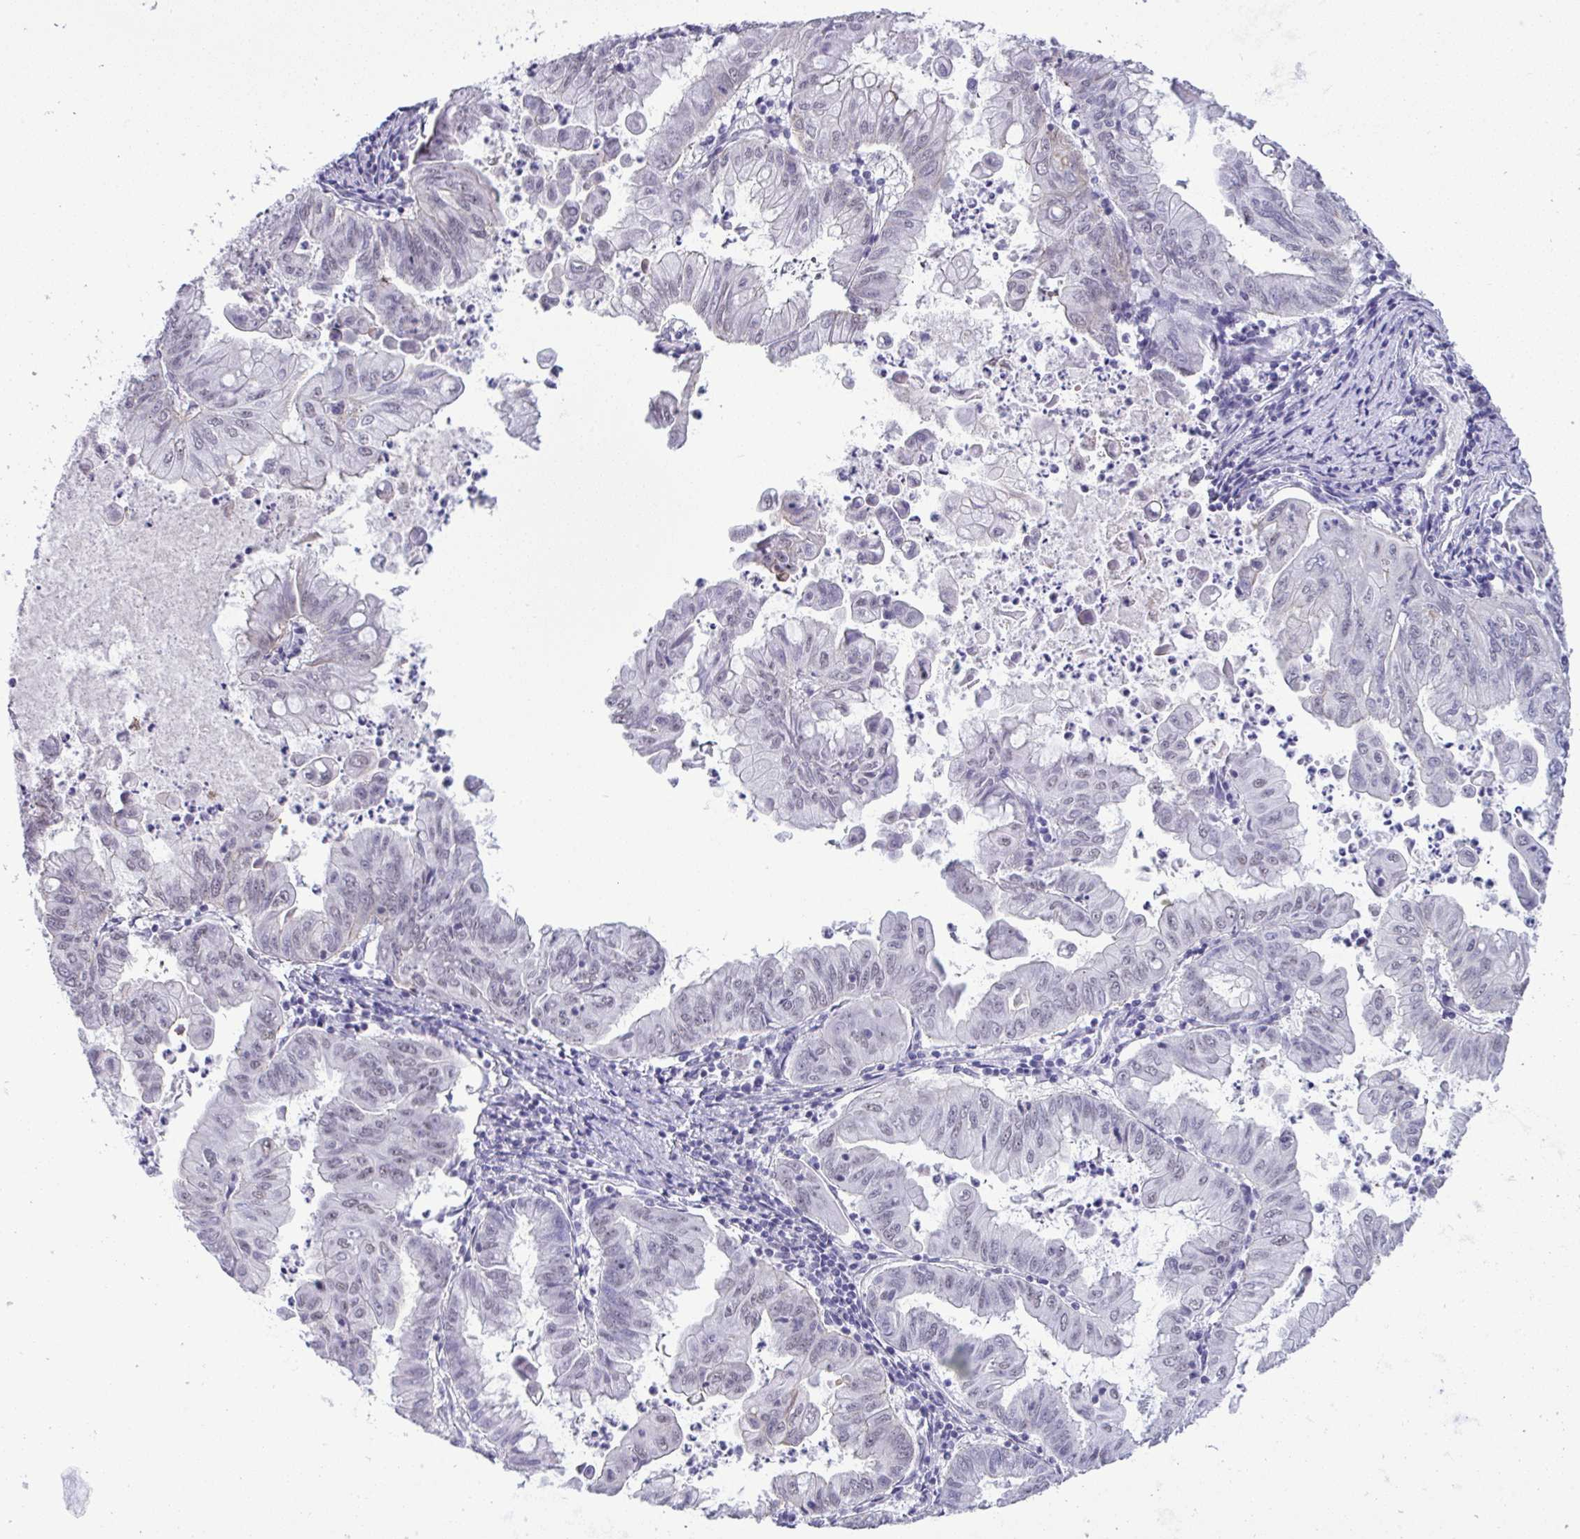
{"staining": {"intensity": "negative", "quantity": "none", "location": "none"}, "tissue": "stomach cancer", "cell_type": "Tumor cells", "image_type": "cancer", "snomed": [{"axis": "morphology", "description": "Adenocarcinoma, NOS"}, {"axis": "topography", "description": "Stomach, upper"}], "caption": "A high-resolution photomicrograph shows IHC staining of stomach cancer (adenocarcinoma), which demonstrates no significant staining in tumor cells.", "gene": "YBX2", "patient": {"sex": "male", "age": 80}}